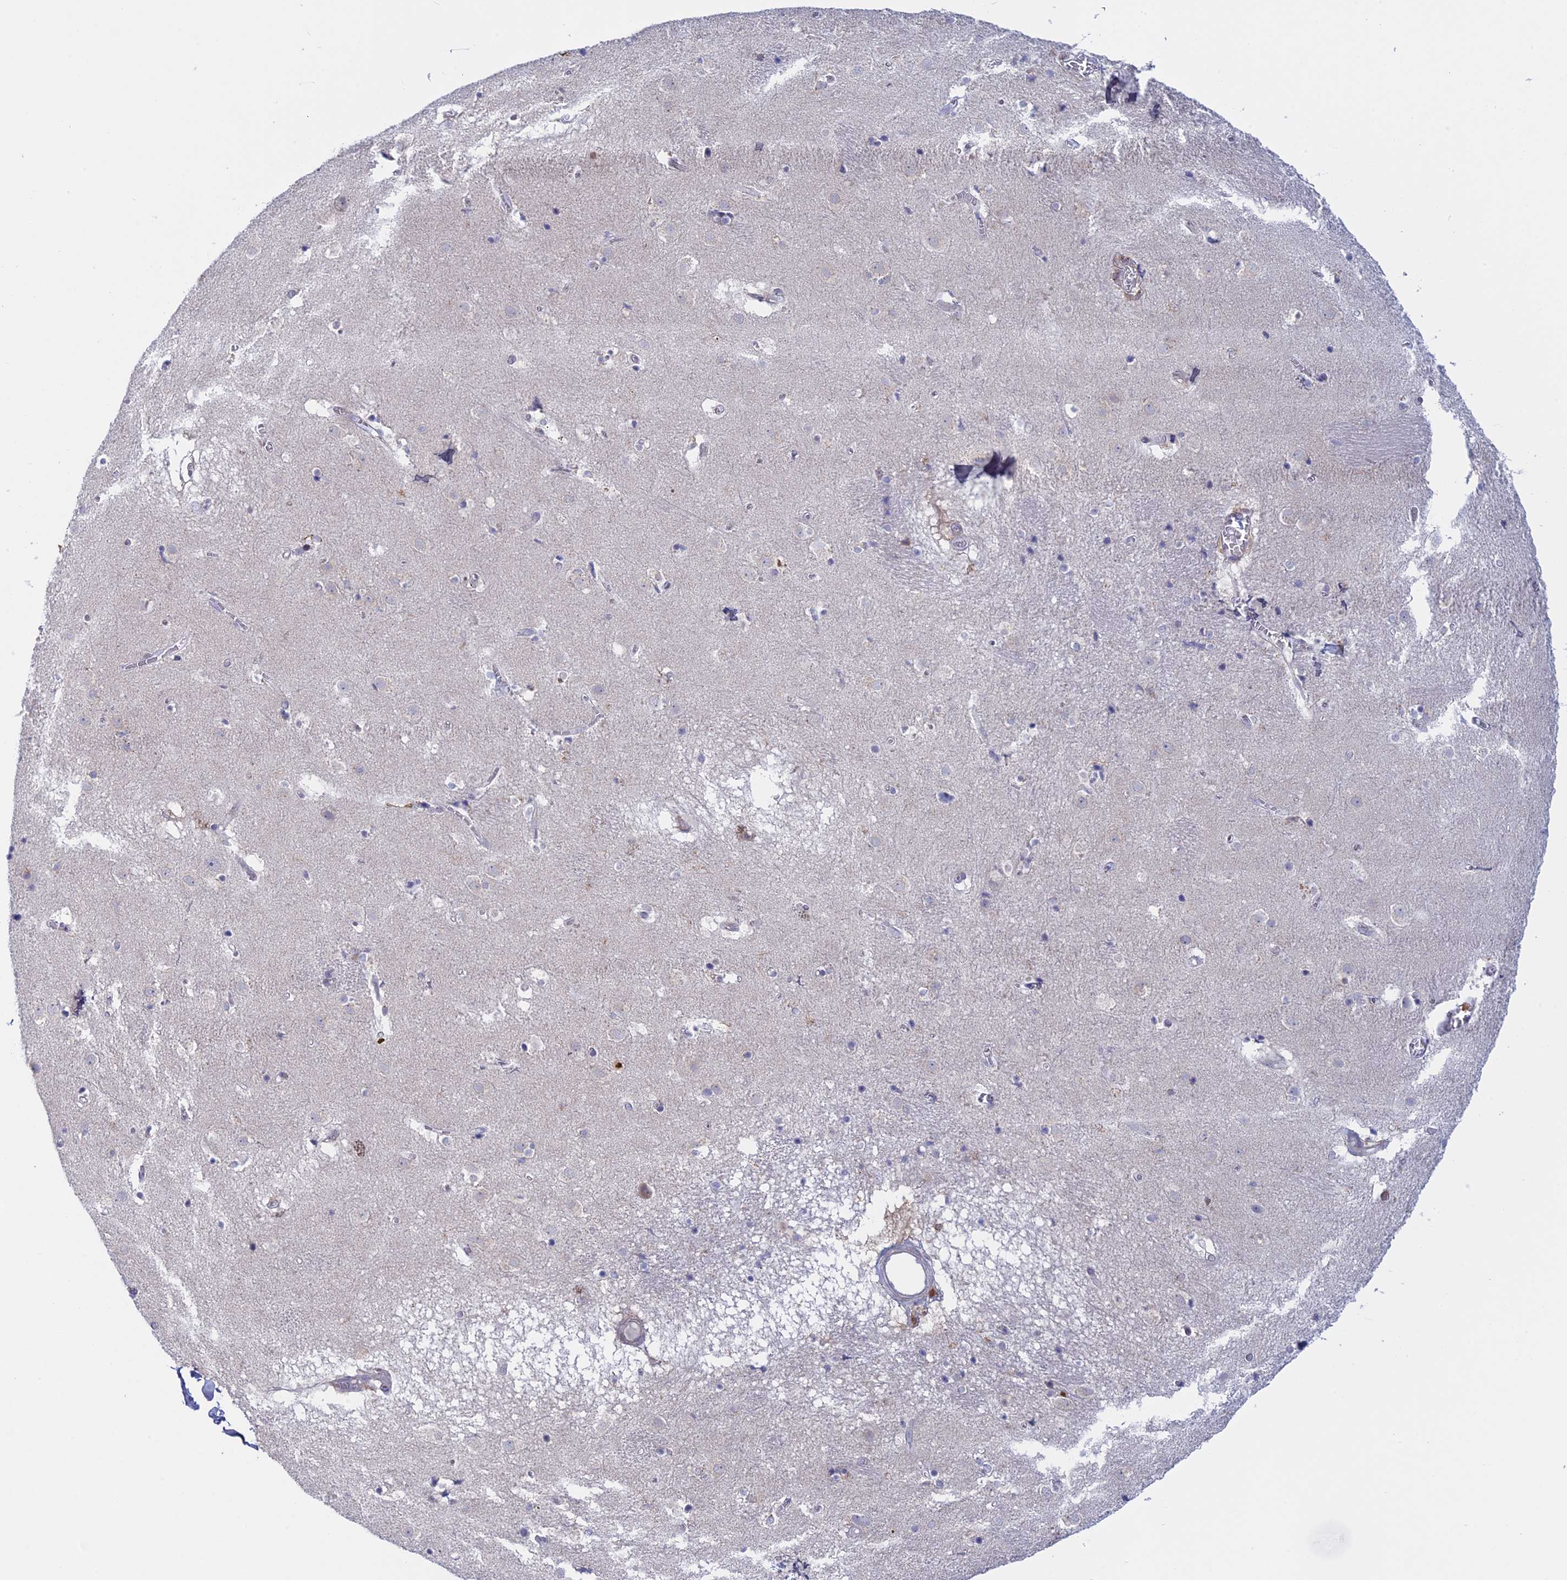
{"staining": {"intensity": "negative", "quantity": "none", "location": "none"}, "tissue": "caudate", "cell_type": "Glial cells", "image_type": "normal", "snomed": [{"axis": "morphology", "description": "Normal tissue, NOS"}, {"axis": "topography", "description": "Lateral ventricle wall"}], "caption": "Immunohistochemical staining of benign caudate demonstrates no significant expression in glial cells.", "gene": "GMIP", "patient": {"sex": "male", "age": 70}}